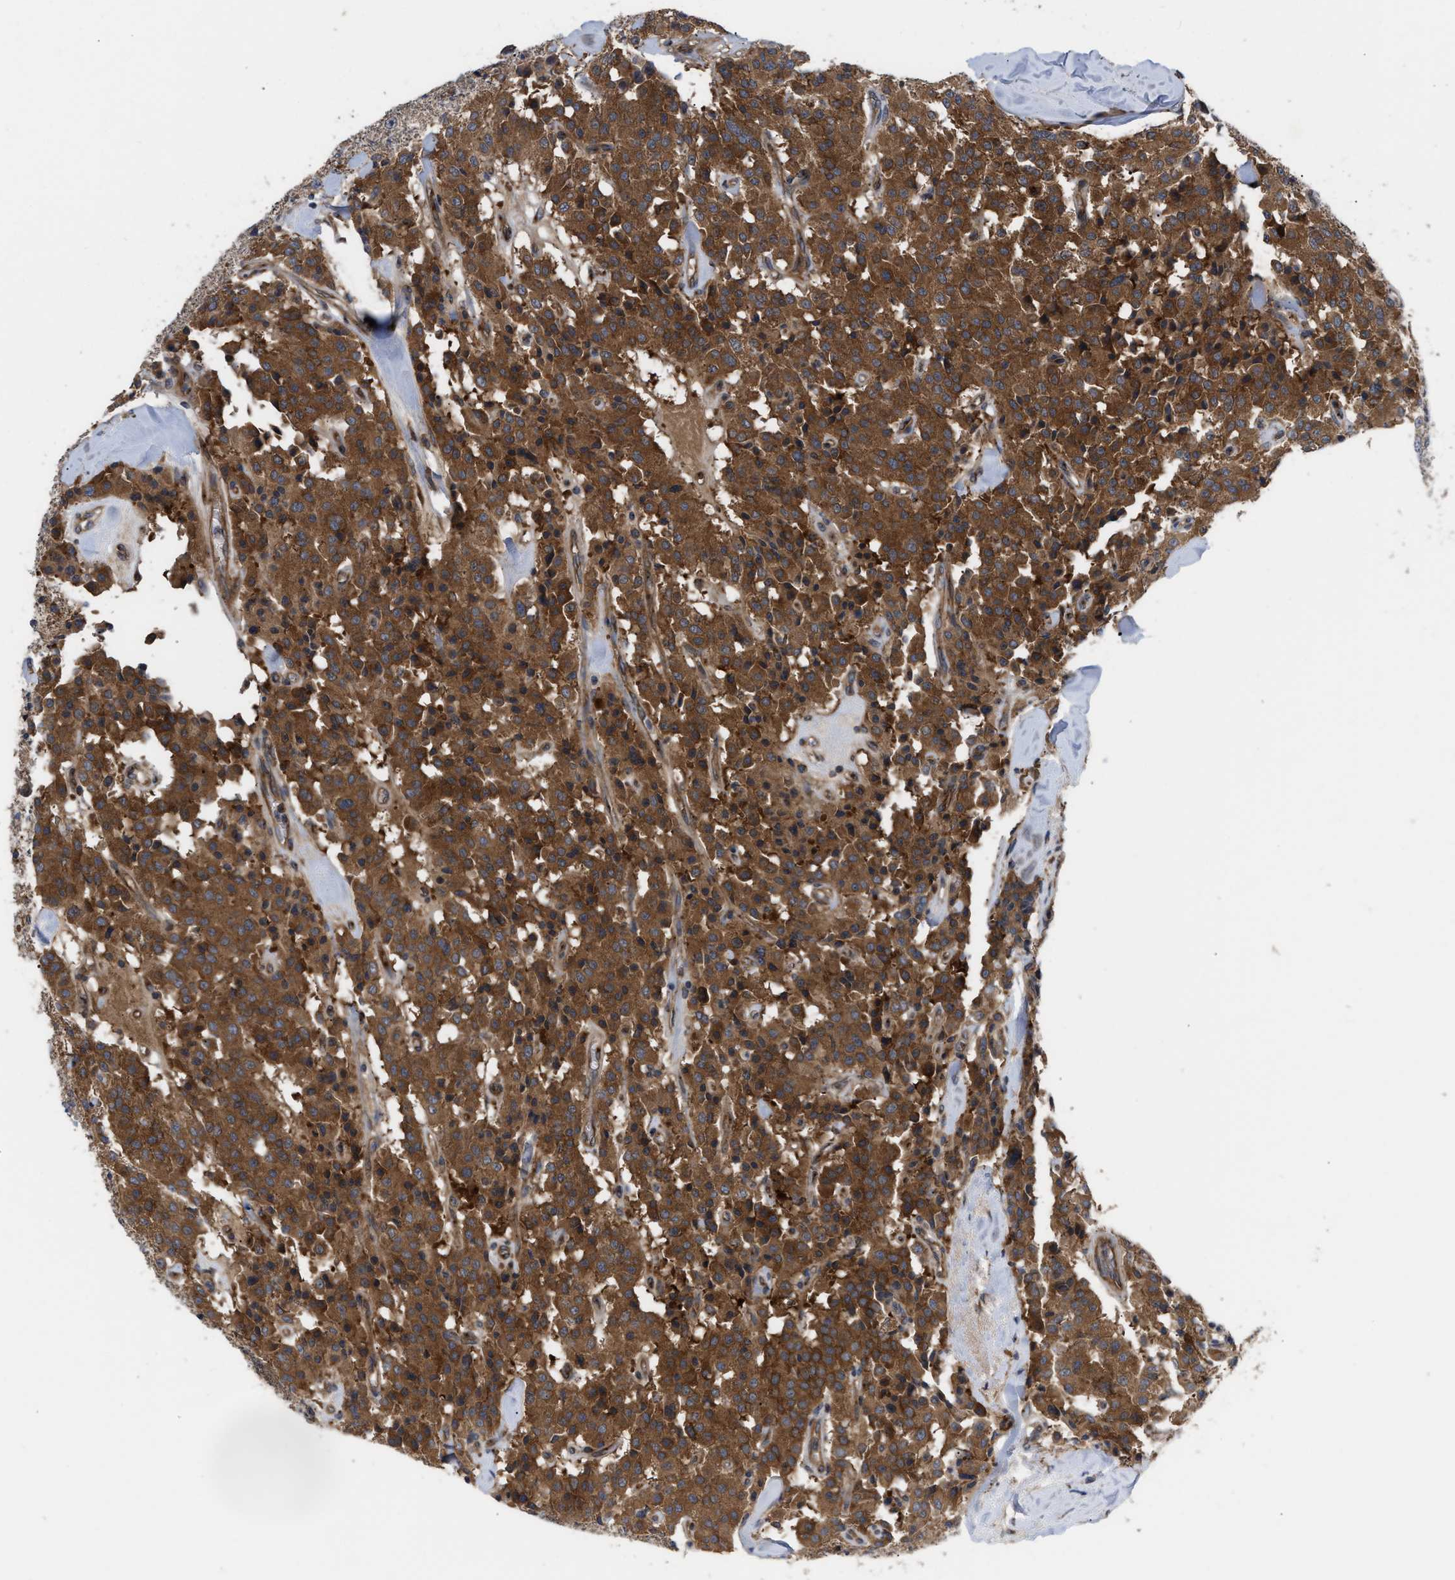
{"staining": {"intensity": "strong", "quantity": ">75%", "location": "cytoplasmic/membranous"}, "tissue": "carcinoid", "cell_type": "Tumor cells", "image_type": "cancer", "snomed": [{"axis": "morphology", "description": "Carcinoid, malignant, NOS"}, {"axis": "topography", "description": "Lung"}], "caption": "Immunohistochemistry (IHC) staining of malignant carcinoid, which demonstrates high levels of strong cytoplasmic/membranous staining in about >75% of tumor cells indicating strong cytoplasmic/membranous protein staining. The staining was performed using DAB (brown) for protein detection and nuclei were counterstained in hematoxylin (blue).", "gene": "LAPTM4B", "patient": {"sex": "male", "age": 30}}